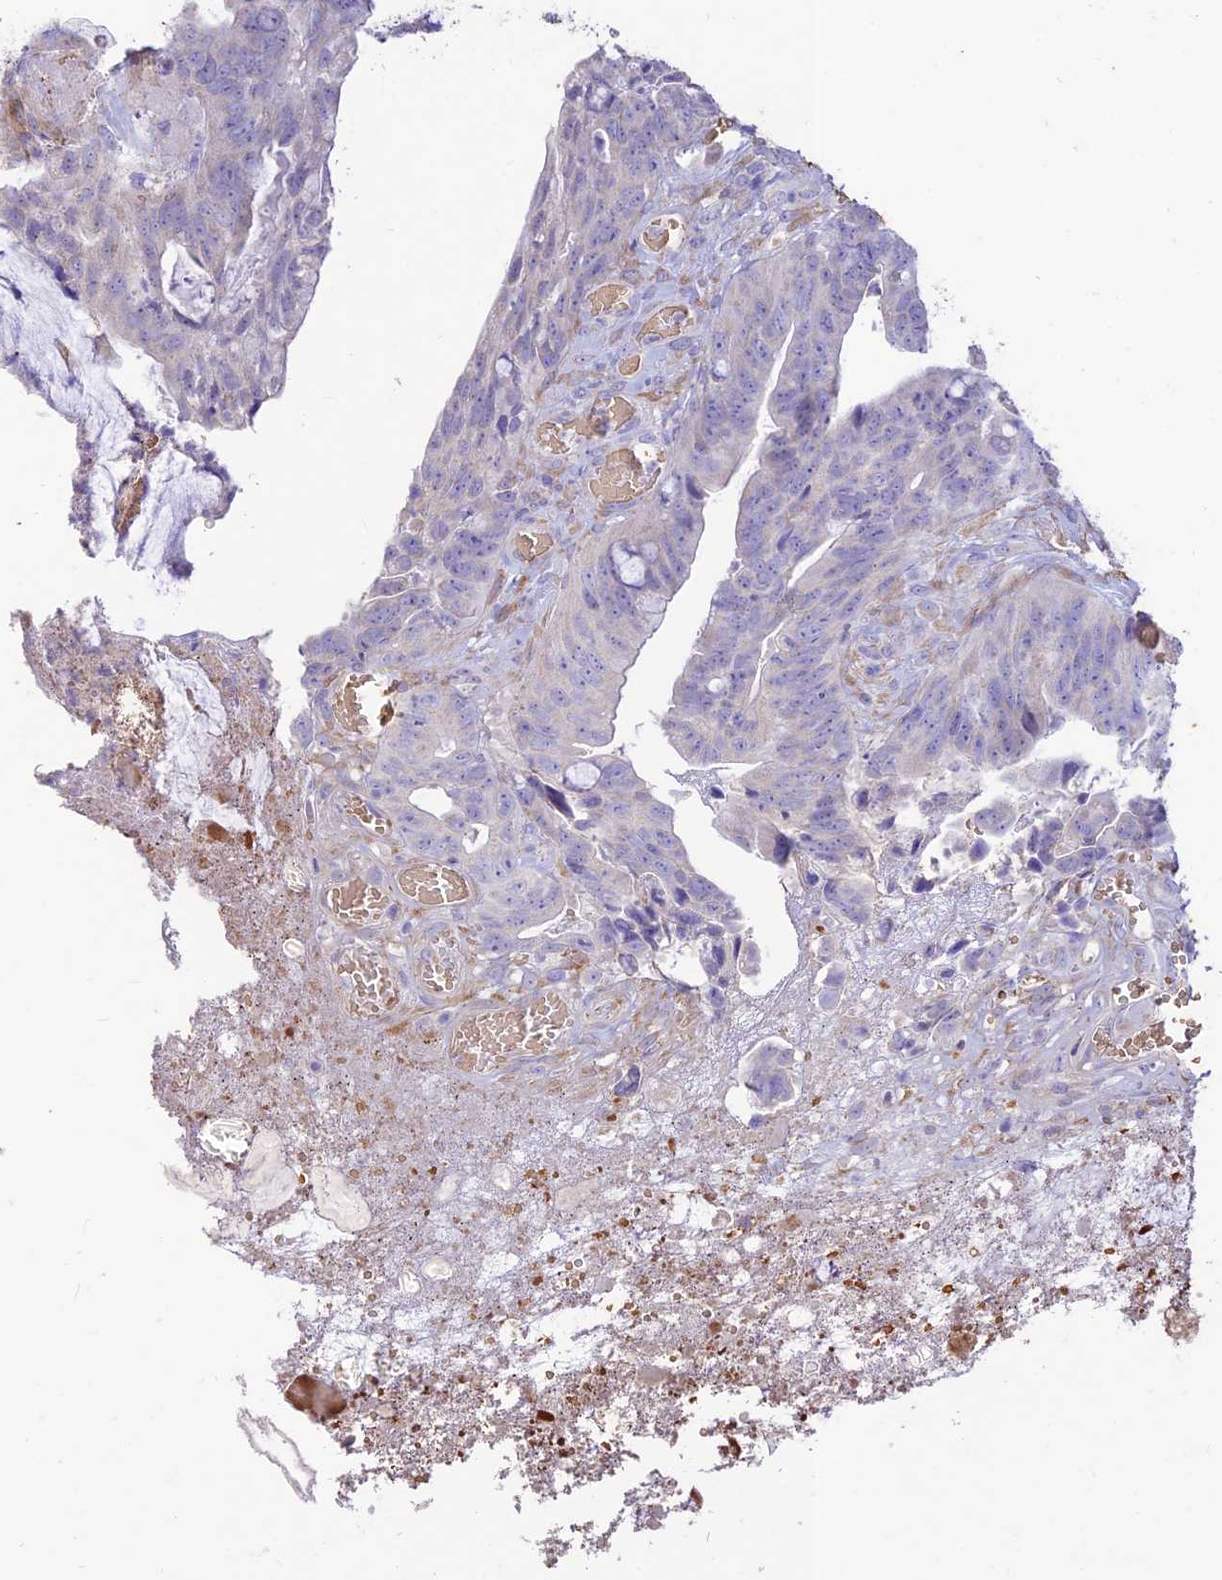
{"staining": {"intensity": "negative", "quantity": "none", "location": "none"}, "tissue": "colorectal cancer", "cell_type": "Tumor cells", "image_type": "cancer", "snomed": [{"axis": "morphology", "description": "Adenocarcinoma, NOS"}, {"axis": "topography", "description": "Colon"}], "caption": "A high-resolution photomicrograph shows IHC staining of adenocarcinoma (colorectal), which exhibits no significant staining in tumor cells. The staining is performed using DAB brown chromogen with nuclei counter-stained in using hematoxylin.", "gene": "PPP1R11", "patient": {"sex": "female", "age": 82}}